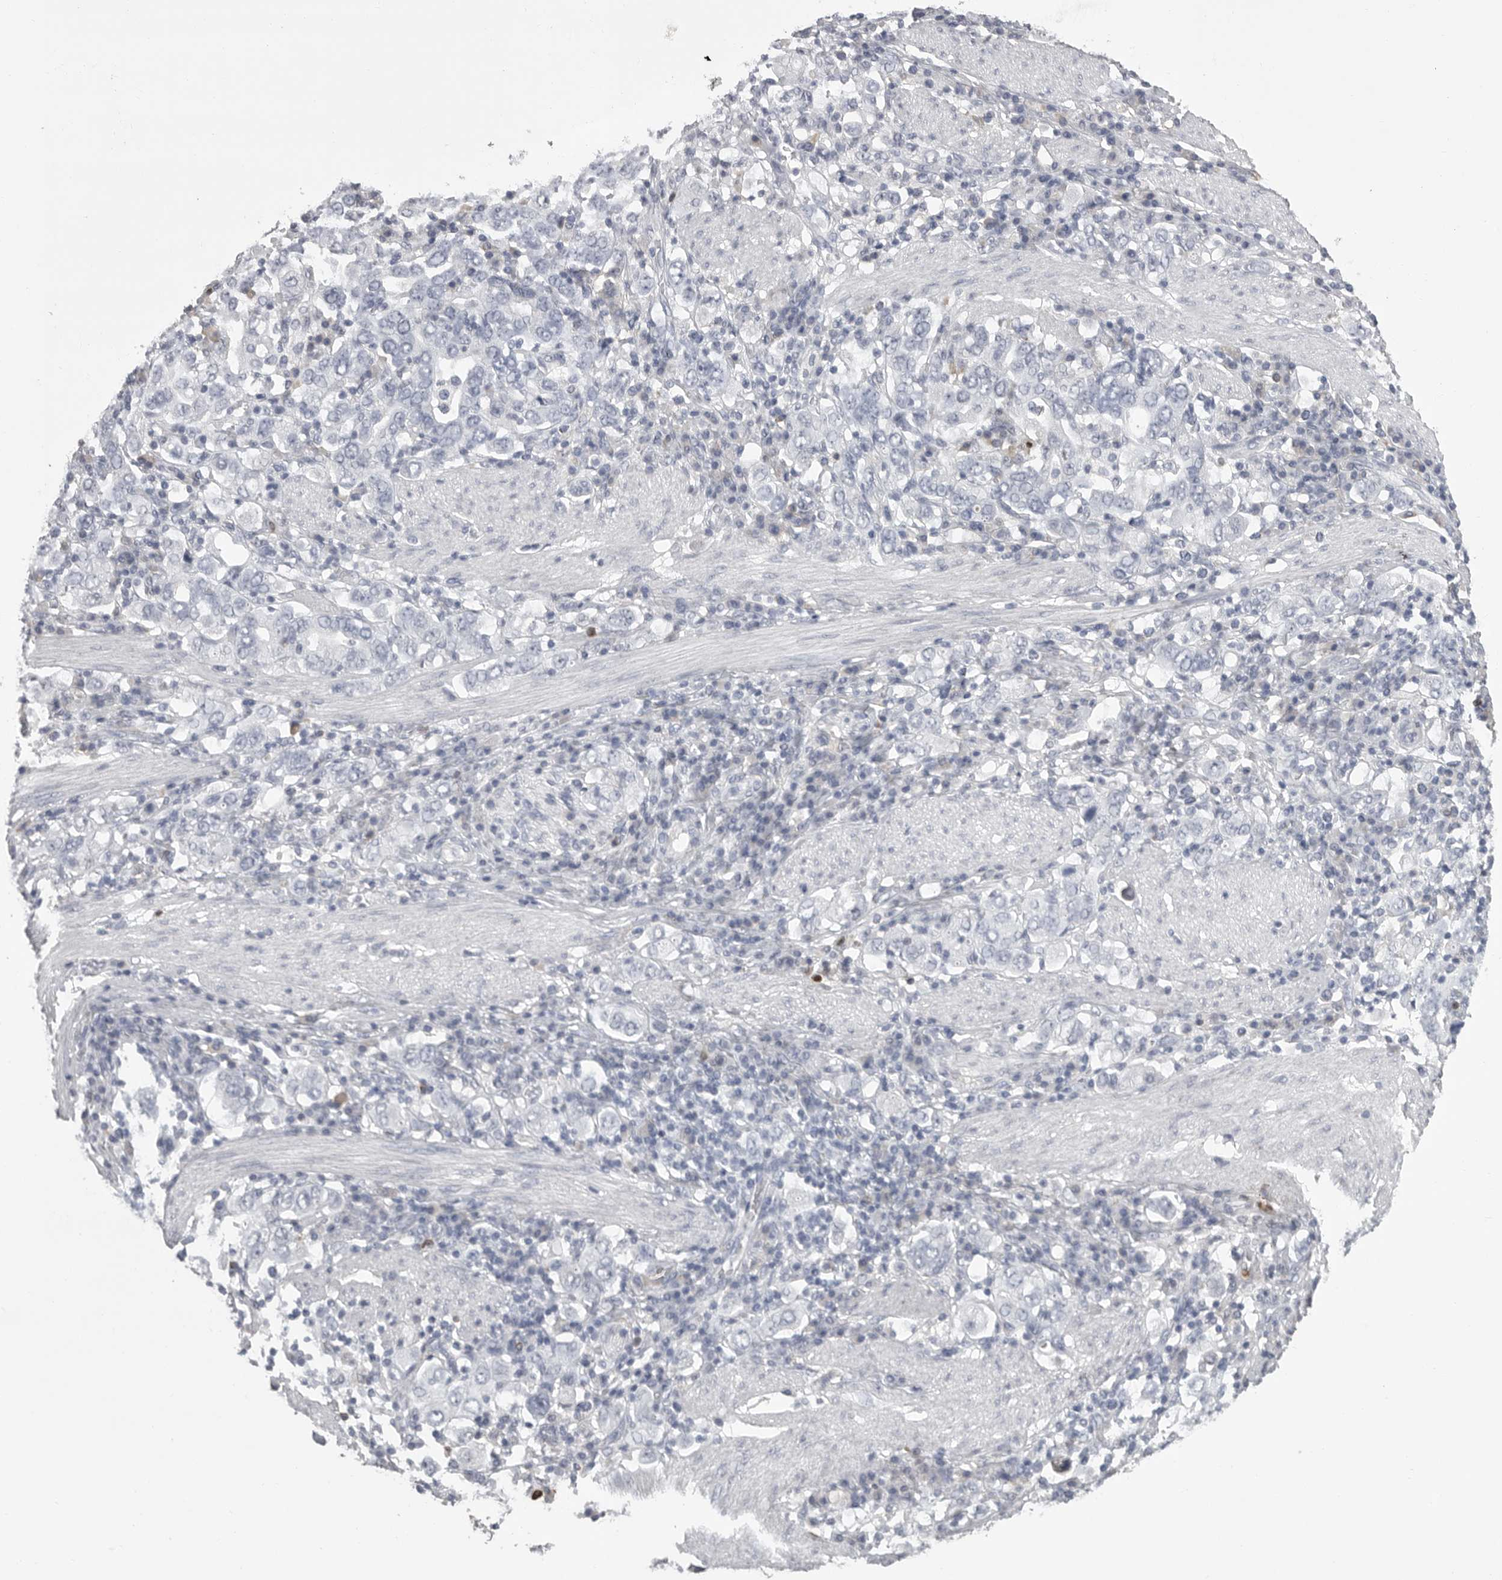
{"staining": {"intensity": "negative", "quantity": "none", "location": "none"}, "tissue": "stomach cancer", "cell_type": "Tumor cells", "image_type": "cancer", "snomed": [{"axis": "morphology", "description": "Adenocarcinoma, NOS"}, {"axis": "topography", "description": "Stomach, upper"}], "caption": "DAB immunohistochemical staining of stomach adenocarcinoma reveals no significant staining in tumor cells.", "gene": "GNLY", "patient": {"sex": "male", "age": 62}}